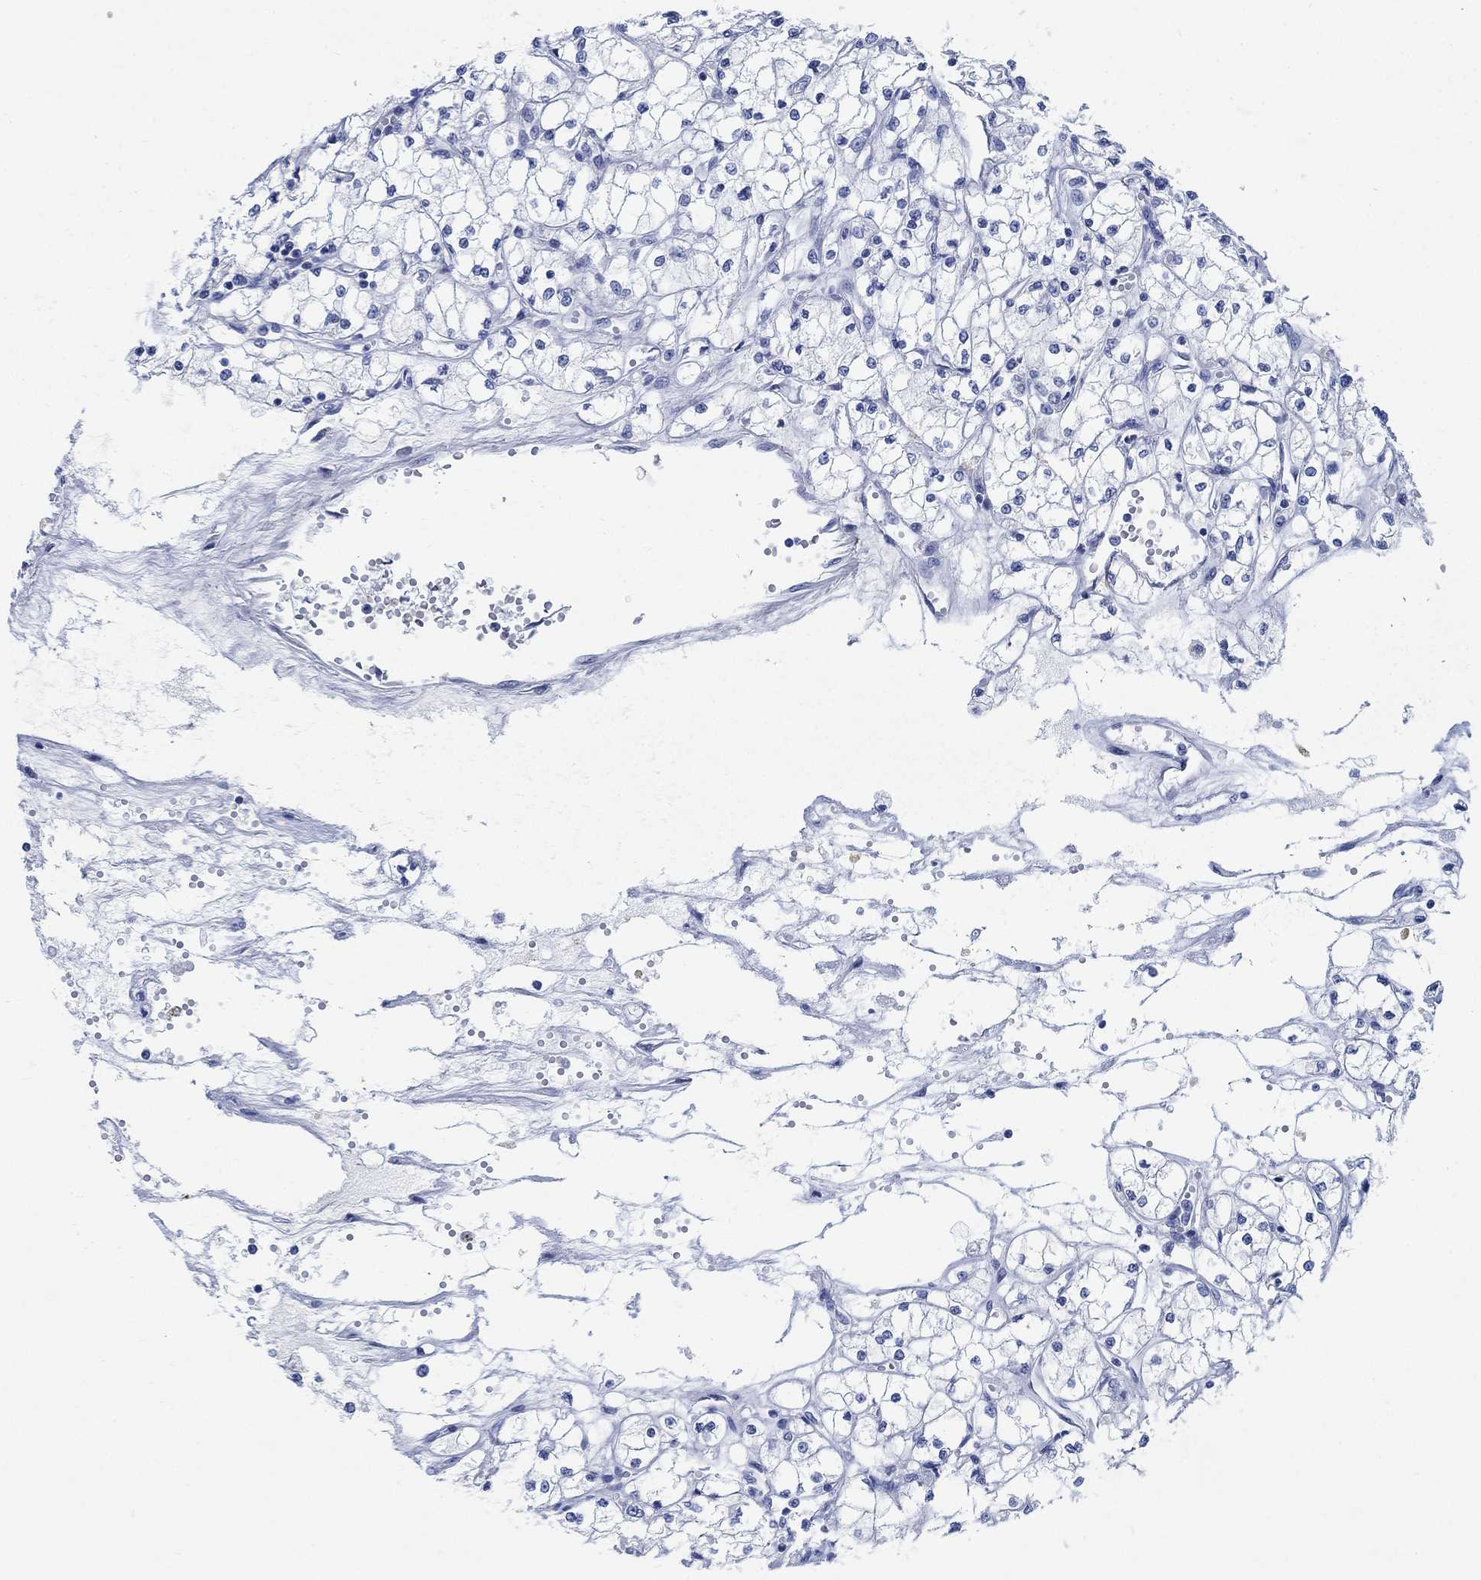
{"staining": {"intensity": "negative", "quantity": "none", "location": "none"}, "tissue": "renal cancer", "cell_type": "Tumor cells", "image_type": "cancer", "snomed": [{"axis": "morphology", "description": "Adenocarcinoma, NOS"}, {"axis": "topography", "description": "Kidney"}], "caption": "The IHC photomicrograph has no significant staining in tumor cells of adenocarcinoma (renal) tissue.", "gene": "RBM20", "patient": {"sex": "male", "age": 67}}